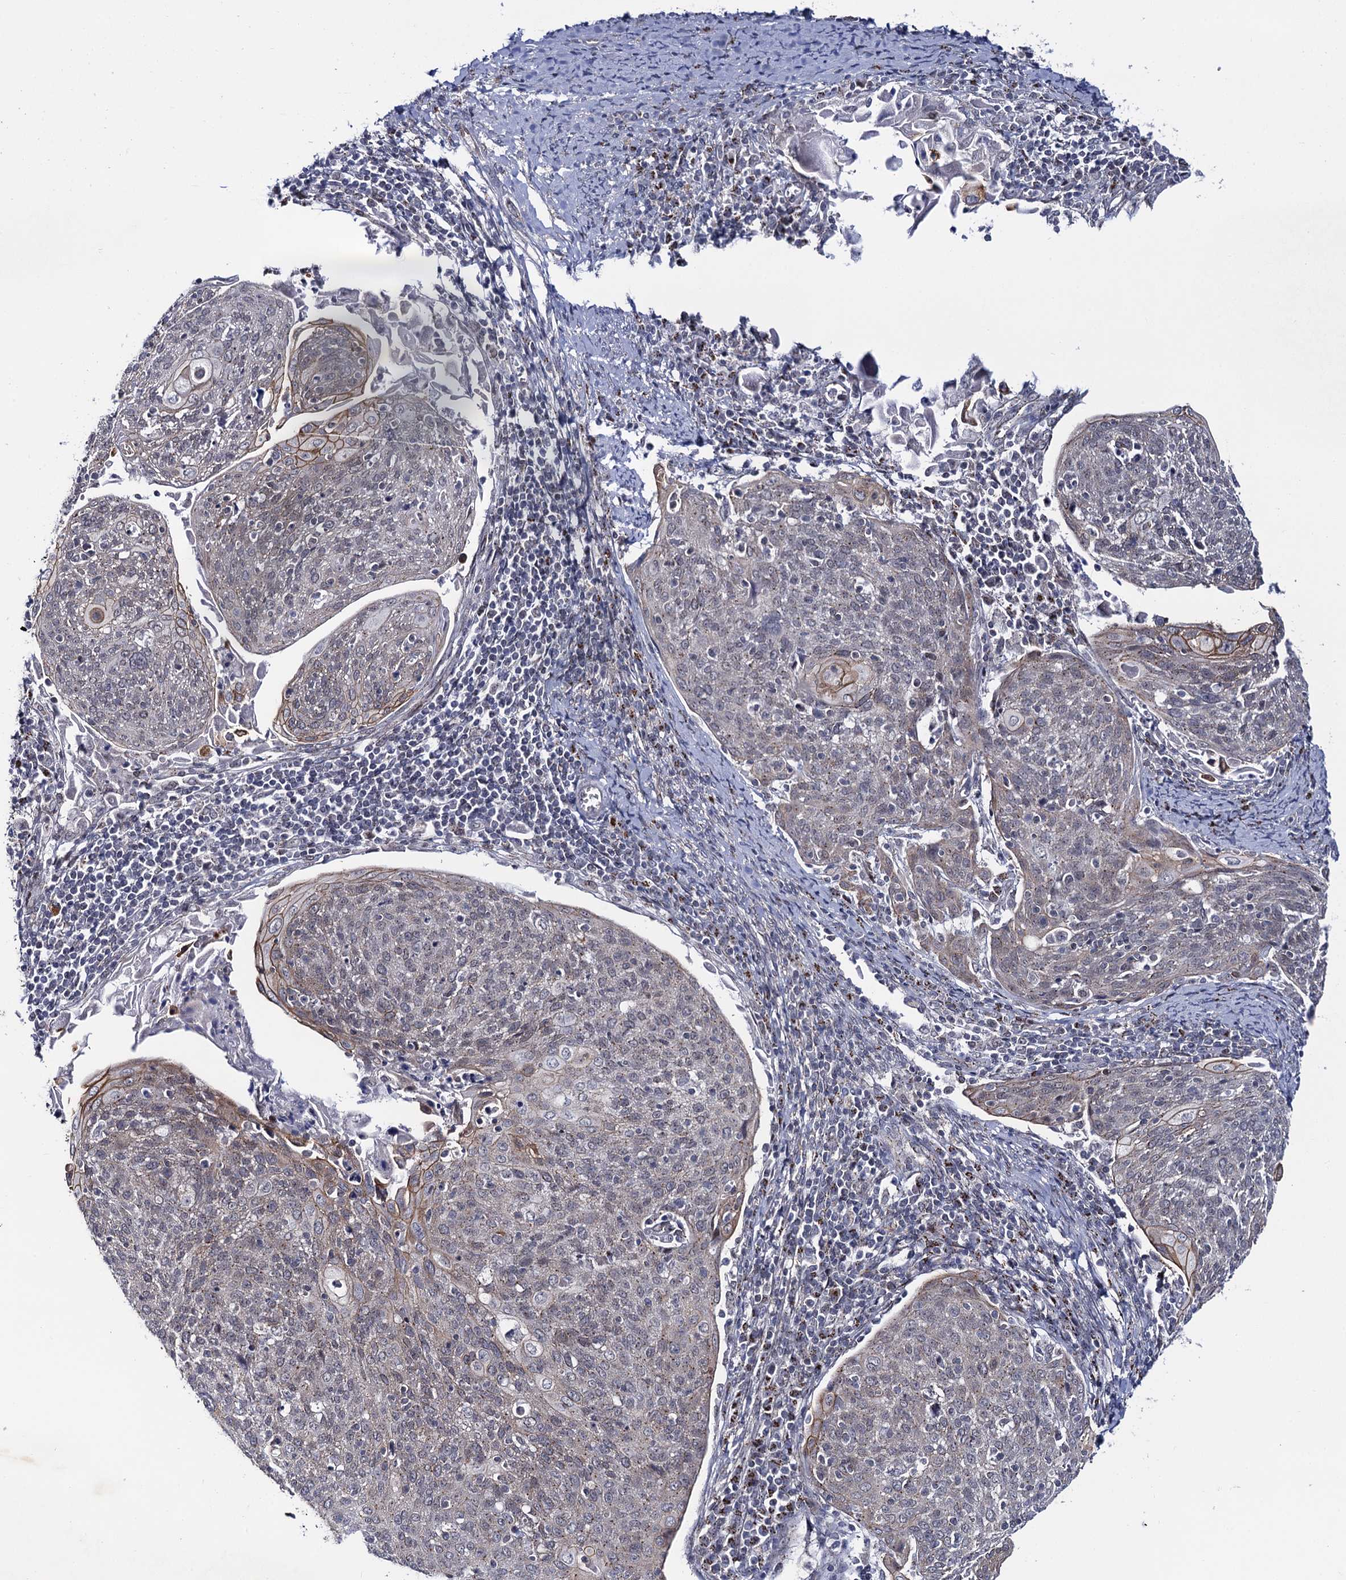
{"staining": {"intensity": "moderate", "quantity": "<25%", "location": "cytoplasmic/membranous"}, "tissue": "cervical cancer", "cell_type": "Tumor cells", "image_type": "cancer", "snomed": [{"axis": "morphology", "description": "Squamous cell carcinoma, NOS"}, {"axis": "topography", "description": "Cervix"}], "caption": "This histopathology image exhibits immunohistochemistry (IHC) staining of cervical cancer (squamous cell carcinoma), with low moderate cytoplasmic/membranous staining in approximately <25% of tumor cells.", "gene": "THAP2", "patient": {"sex": "female", "age": 67}}